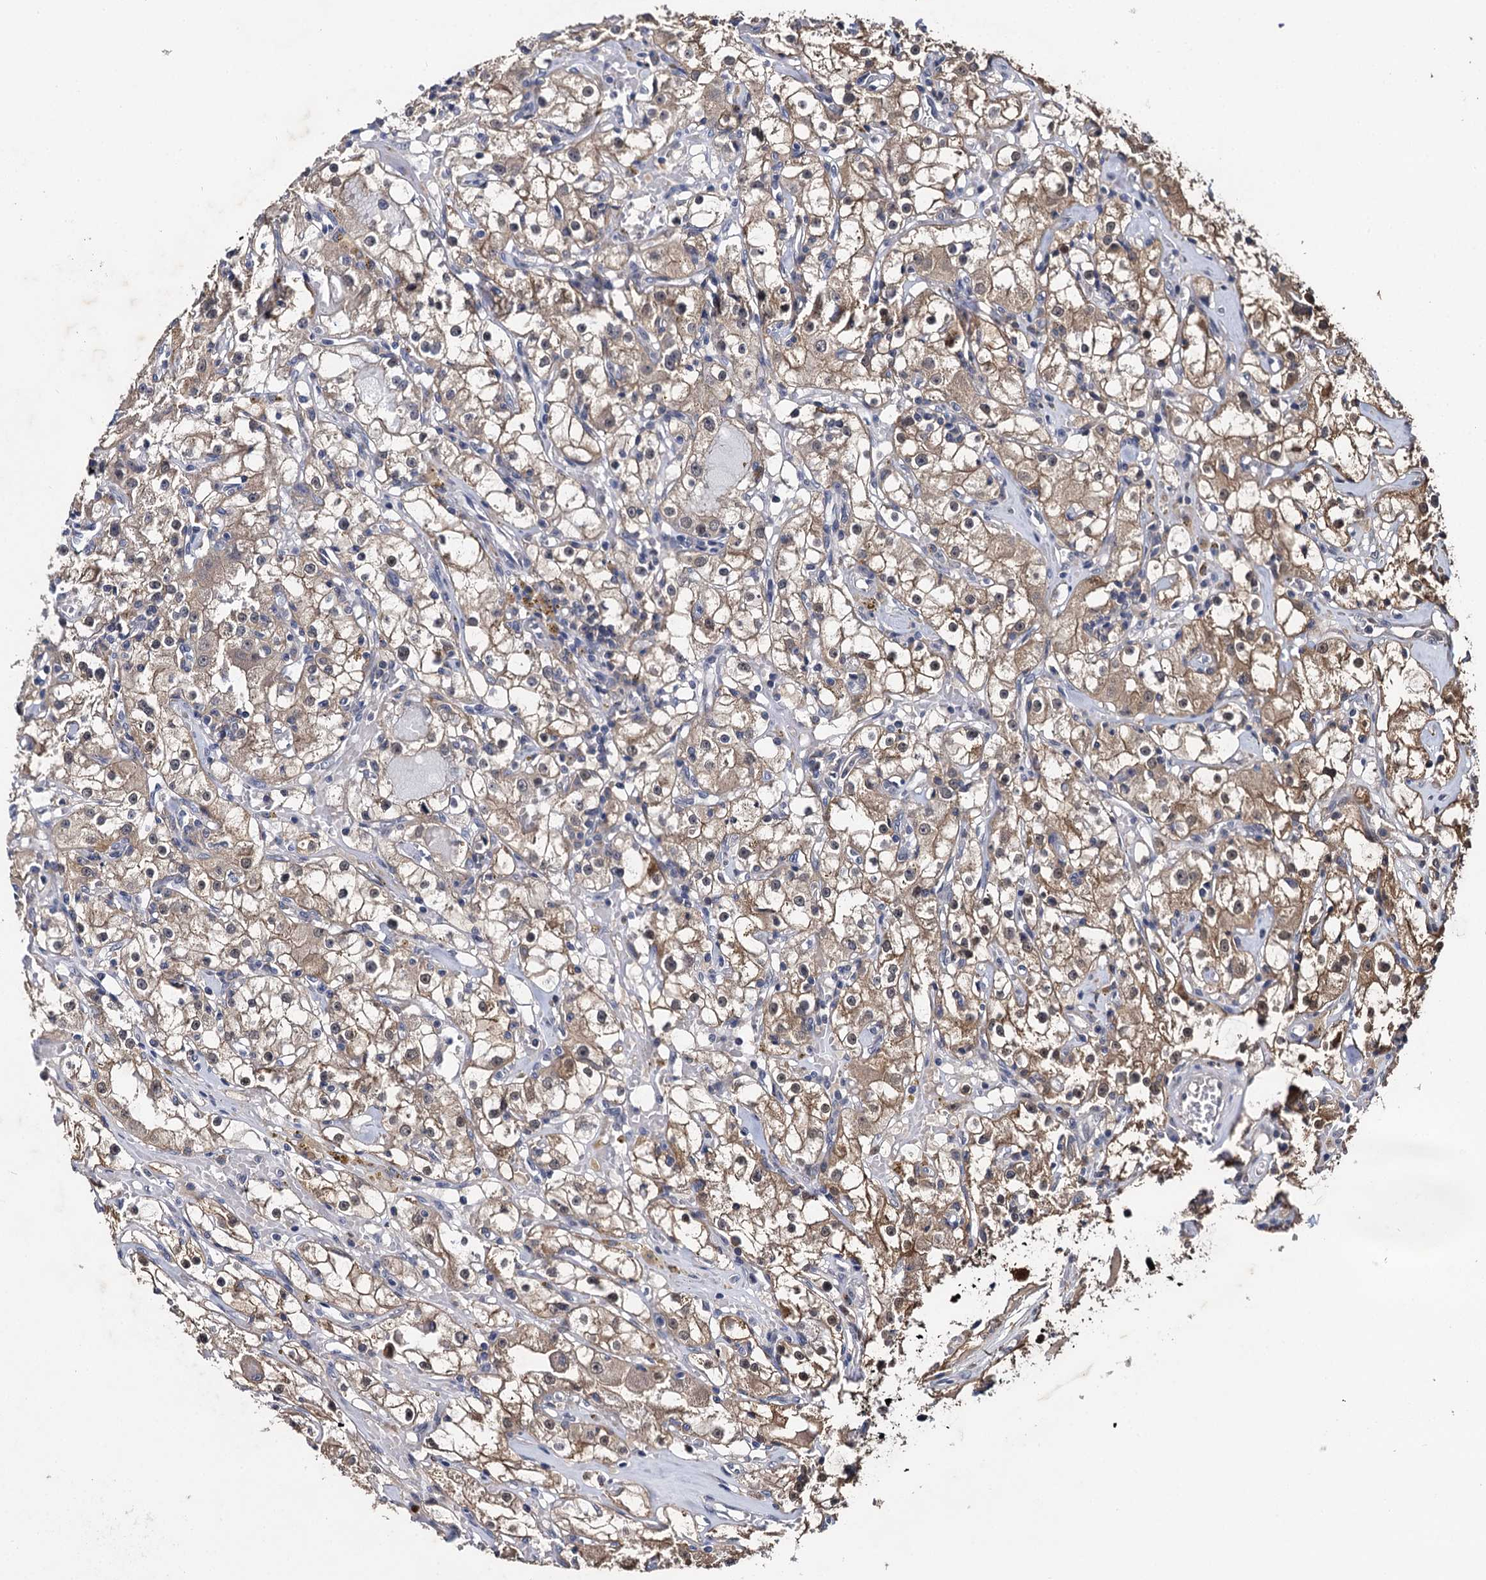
{"staining": {"intensity": "moderate", "quantity": "25%-75%", "location": "cytoplasmic/membranous"}, "tissue": "renal cancer", "cell_type": "Tumor cells", "image_type": "cancer", "snomed": [{"axis": "morphology", "description": "Adenocarcinoma, NOS"}, {"axis": "topography", "description": "Kidney"}], "caption": "Moderate cytoplasmic/membranous expression is seen in about 25%-75% of tumor cells in renal cancer.", "gene": "SLC46A3", "patient": {"sex": "male", "age": 56}}